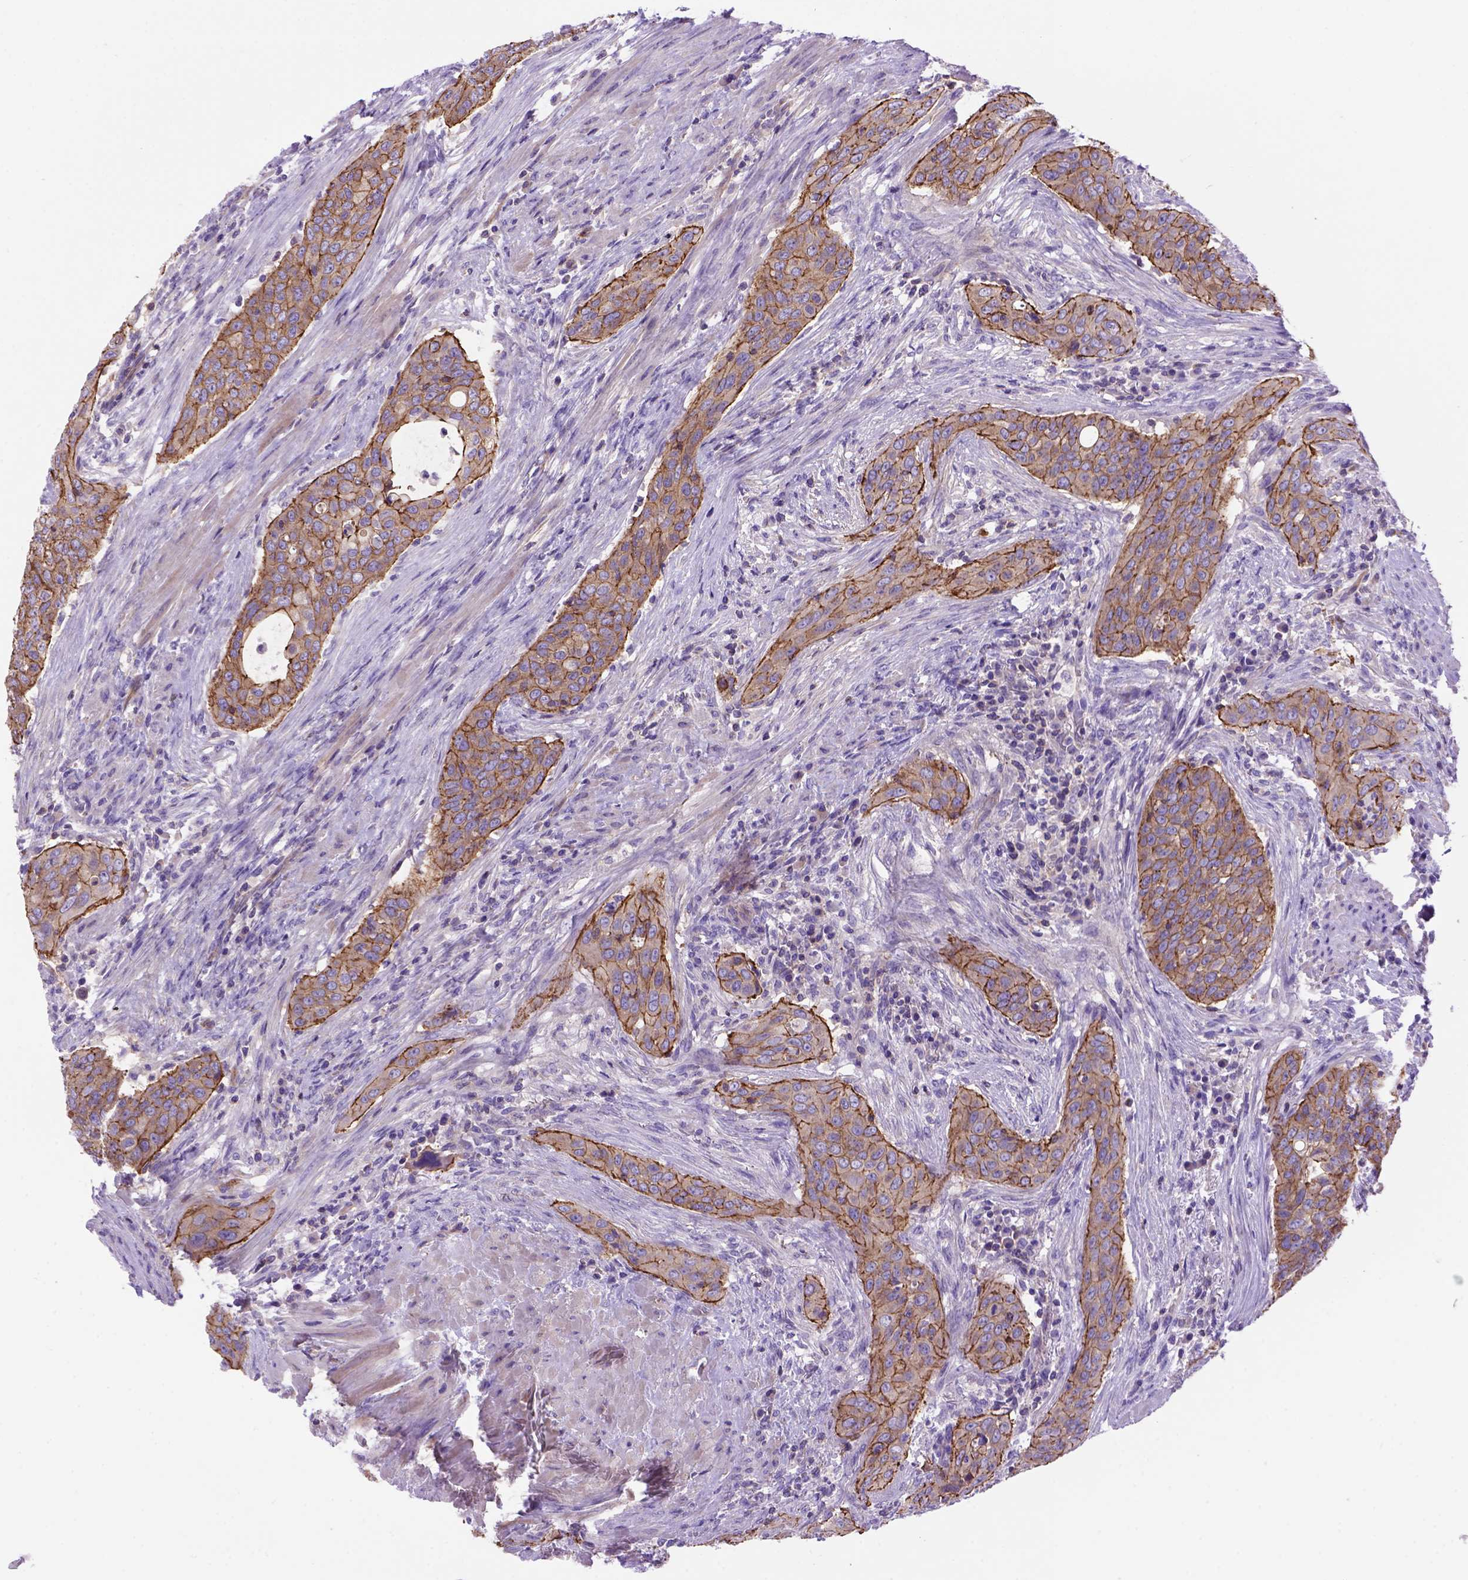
{"staining": {"intensity": "strong", "quantity": ">75%", "location": "cytoplasmic/membranous"}, "tissue": "urothelial cancer", "cell_type": "Tumor cells", "image_type": "cancer", "snomed": [{"axis": "morphology", "description": "Urothelial carcinoma, High grade"}, {"axis": "topography", "description": "Urinary bladder"}], "caption": "The image displays immunohistochemical staining of high-grade urothelial carcinoma. There is strong cytoplasmic/membranous expression is identified in approximately >75% of tumor cells.", "gene": "PEX12", "patient": {"sex": "male", "age": 82}}